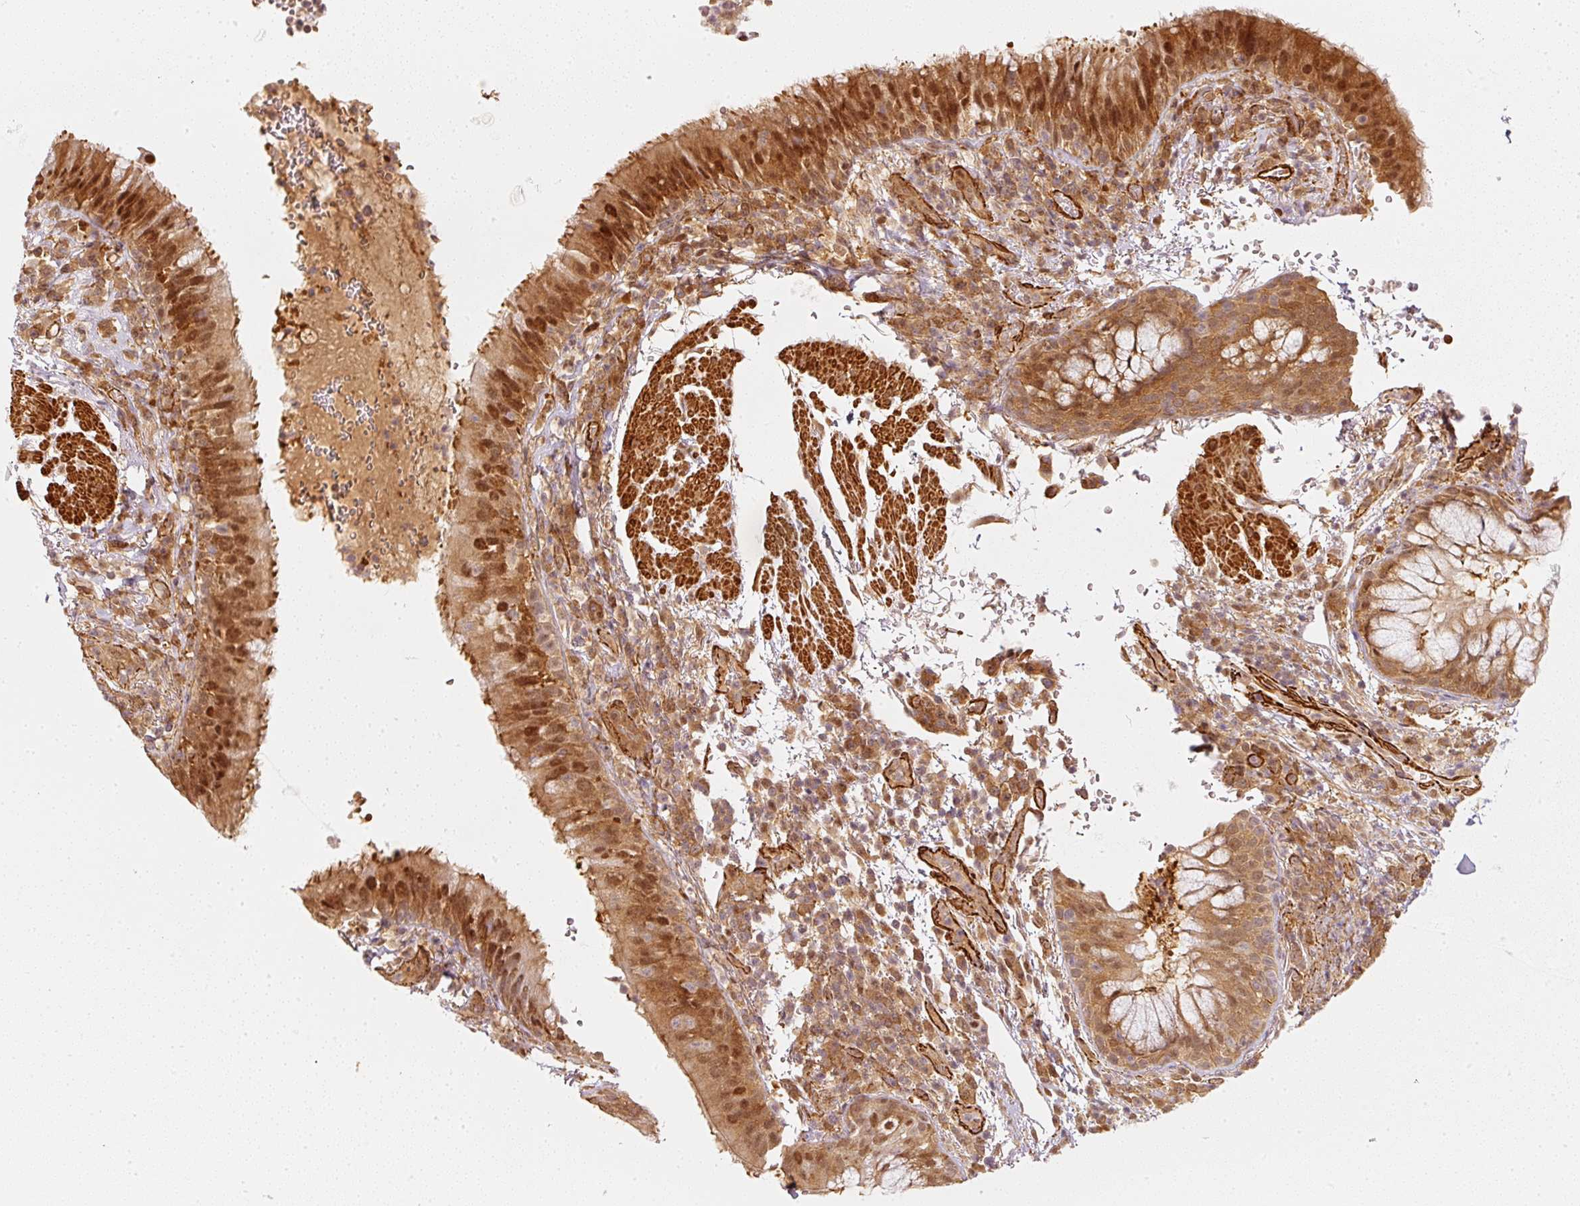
{"staining": {"intensity": "moderate", "quantity": ">75%", "location": "cytoplasmic/membranous,nuclear"}, "tissue": "bronchus", "cell_type": "Respiratory epithelial cells", "image_type": "normal", "snomed": [{"axis": "morphology", "description": "Normal tissue, NOS"}, {"axis": "topography", "description": "Cartilage tissue"}, {"axis": "topography", "description": "Bronchus"}], "caption": "Protein analysis of benign bronchus demonstrates moderate cytoplasmic/membranous,nuclear expression in about >75% of respiratory epithelial cells.", "gene": "PSMD1", "patient": {"sex": "male", "age": 56}}